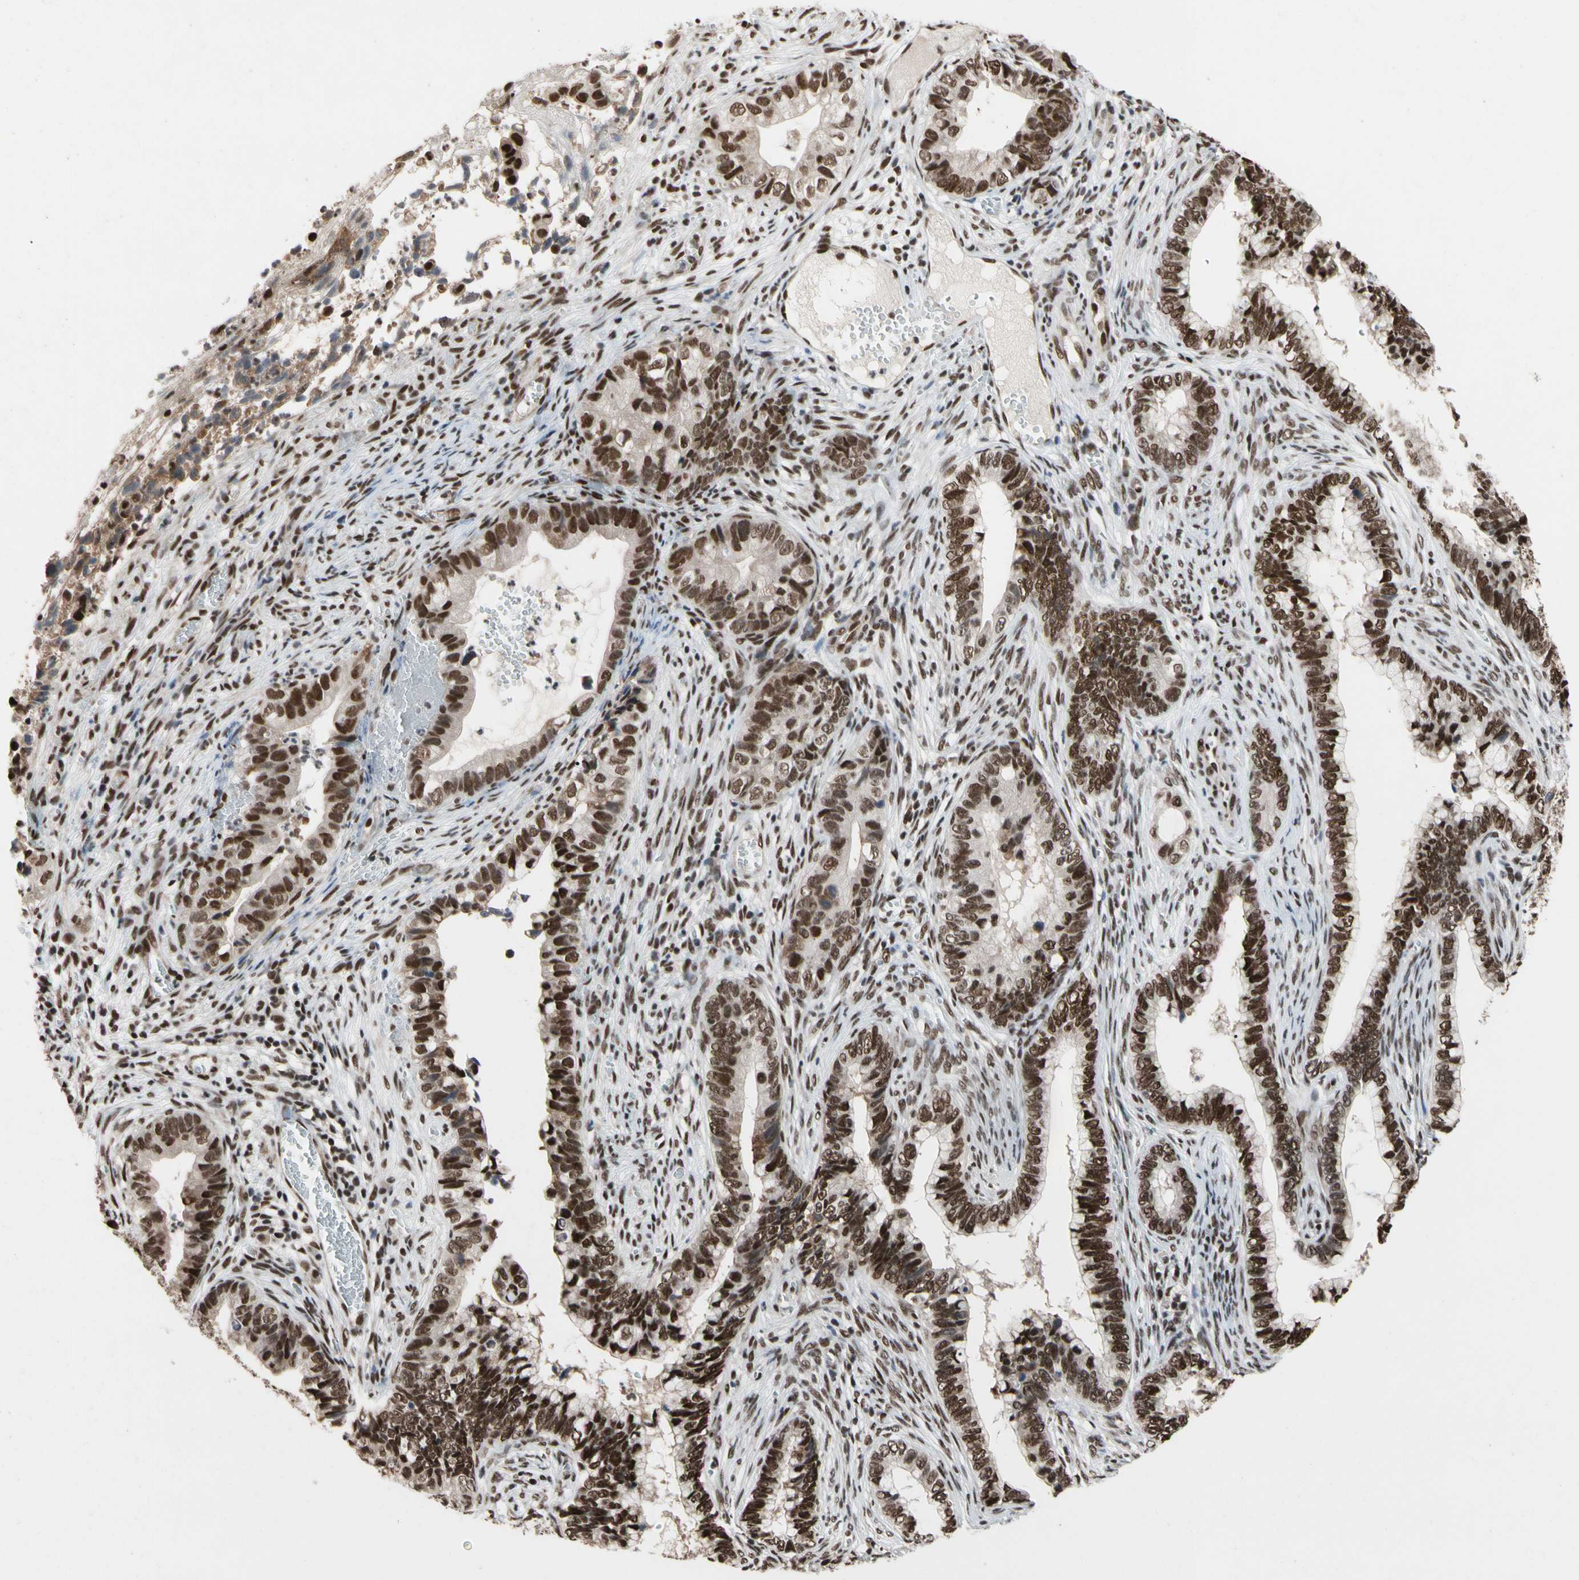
{"staining": {"intensity": "strong", "quantity": ">75%", "location": "nuclear"}, "tissue": "cervical cancer", "cell_type": "Tumor cells", "image_type": "cancer", "snomed": [{"axis": "morphology", "description": "Adenocarcinoma, NOS"}, {"axis": "topography", "description": "Cervix"}], "caption": "Immunohistochemical staining of human cervical cancer (adenocarcinoma) displays high levels of strong nuclear positivity in about >75% of tumor cells.", "gene": "FAM98B", "patient": {"sex": "female", "age": 44}}